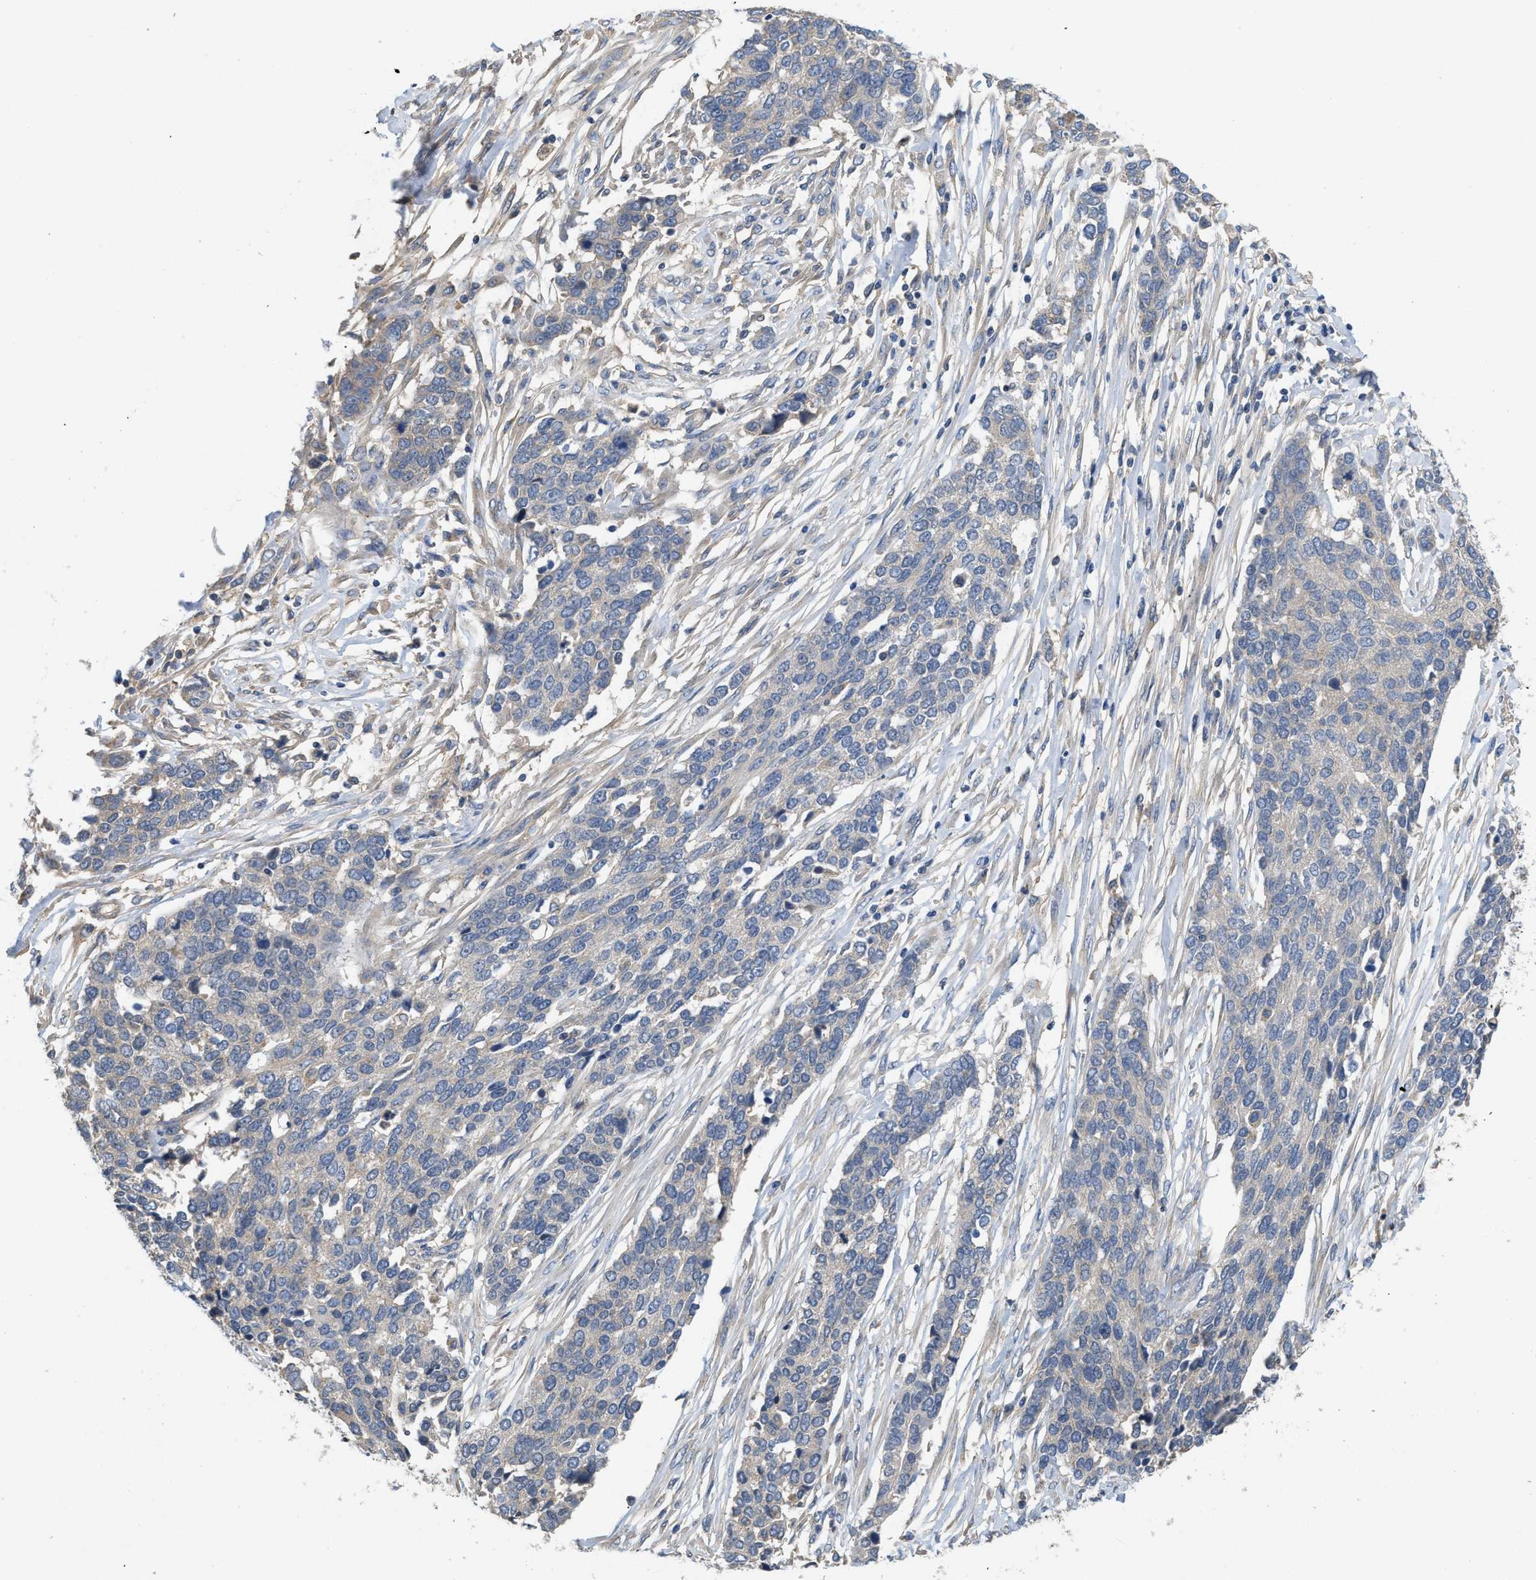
{"staining": {"intensity": "negative", "quantity": "none", "location": "none"}, "tissue": "ovarian cancer", "cell_type": "Tumor cells", "image_type": "cancer", "snomed": [{"axis": "morphology", "description": "Cystadenocarcinoma, serous, NOS"}, {"axis": "topography", "description": "Ovary"}], "caption": "The immunohistochemistry (IHC) photomicrograph has no significant expression in tumor cells of ovarian cancer (serous cystadenocarcinoma) tissue.", "gene": "RNF216", "patient": {"sex": "female", "age": 44}}